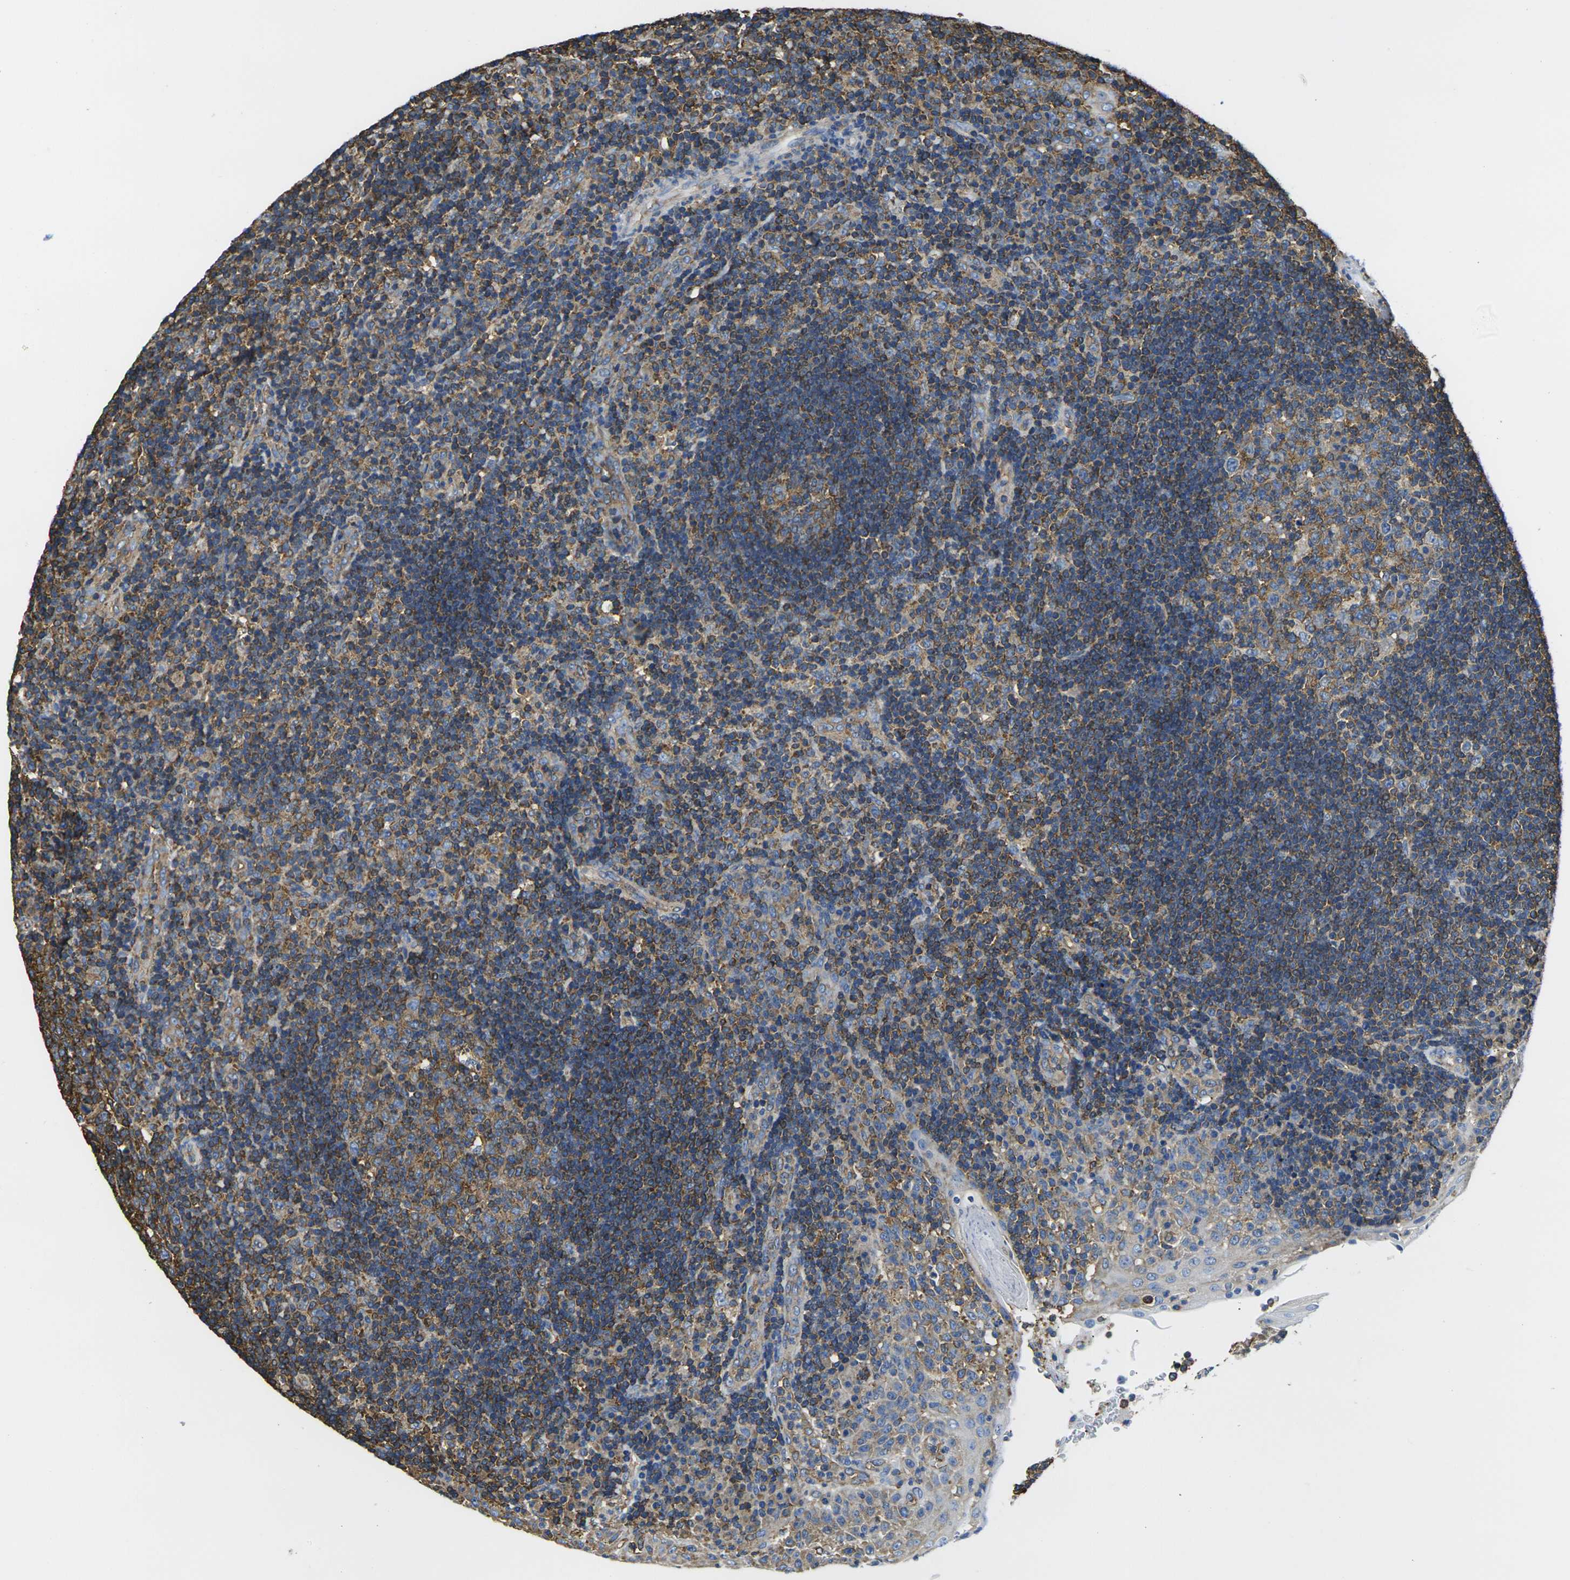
{"staining": {"intensity": "moderate", "quantity": ">75%", "location": "cytoplasmic/membranous"}, "tissue": "tonsil", "cell_type": "Germinal center cells", "image_type": "normal", "snomed": [{"axis": "morphology", "description": "Normal tissue, NOS"}, {"axis": "topography", "description": "Tonsil"}], "caption": "Immunohistochemistry image of normal tonsil: tonsil stained using immunohistochemistry (IHC) reveals medium levels of moderate protein expression localized specifically in the cytoplasmic/membranous of germinal center cells, appearing as a cytoplasmic/membranous brown color.", "gene": "FAM110D", "patient": {"sex": "female", "age": 40}}